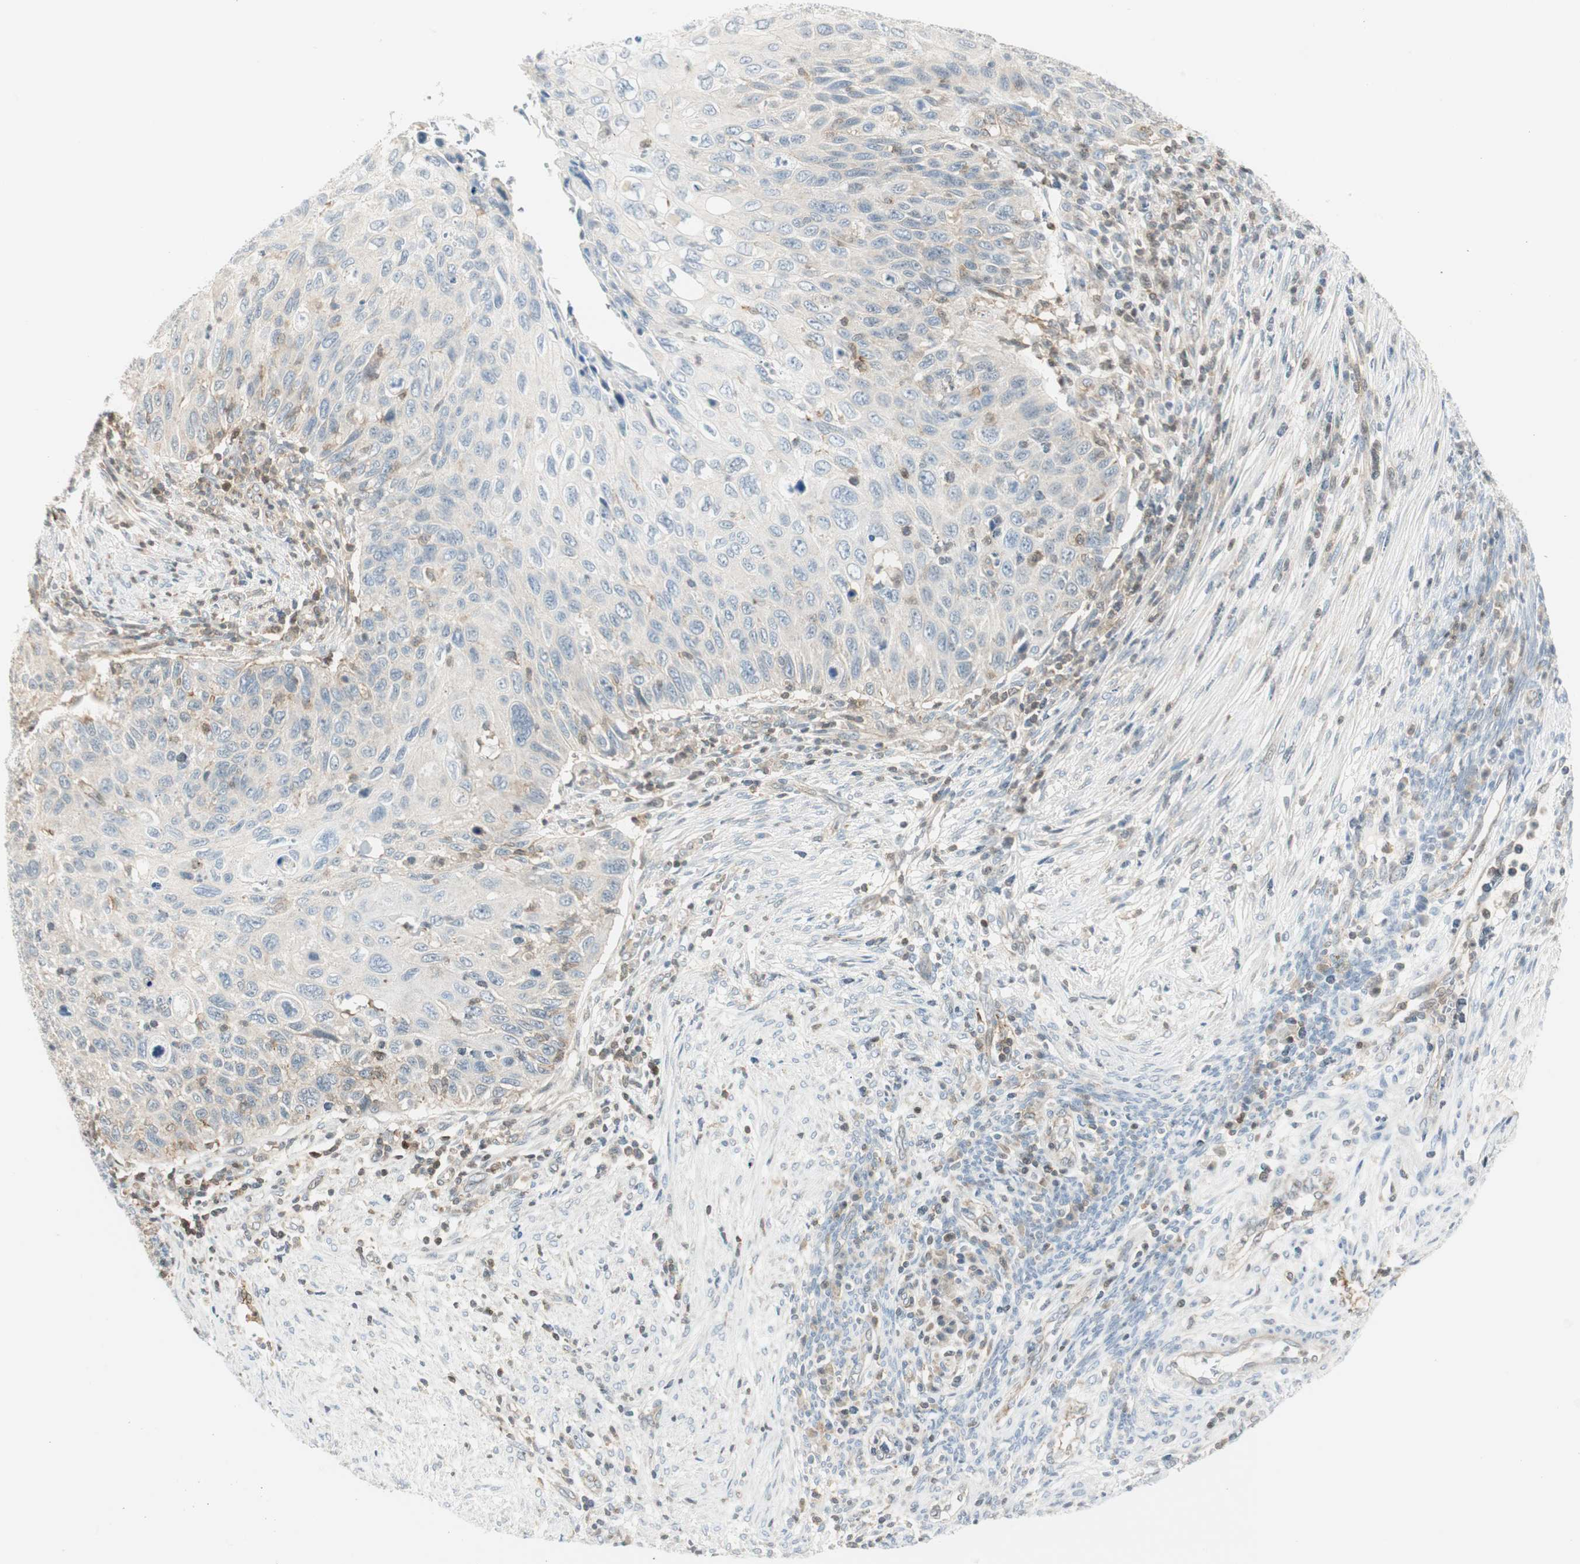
{"staining": {"intensity": "negative", "quantity": "none", "location": "none"}, "tissue": "cervical cancer", "cell_type": "Tumor cells", "image_type": "cancer", "snomed": [{"axis": "morphology", "description": "Squamous cell carcinoma, NOS"}, {"axis": "topography", "description": "Cervix"}], "caption": "Photomicrograph shows no protein staining in tumor cells of squamous cell carcinoma (cervical) tissue. (DAB IHC with hematoxylin counter stain).", "gene": "PPP1CA", "patient": {"sex": "female", "age": 70}}